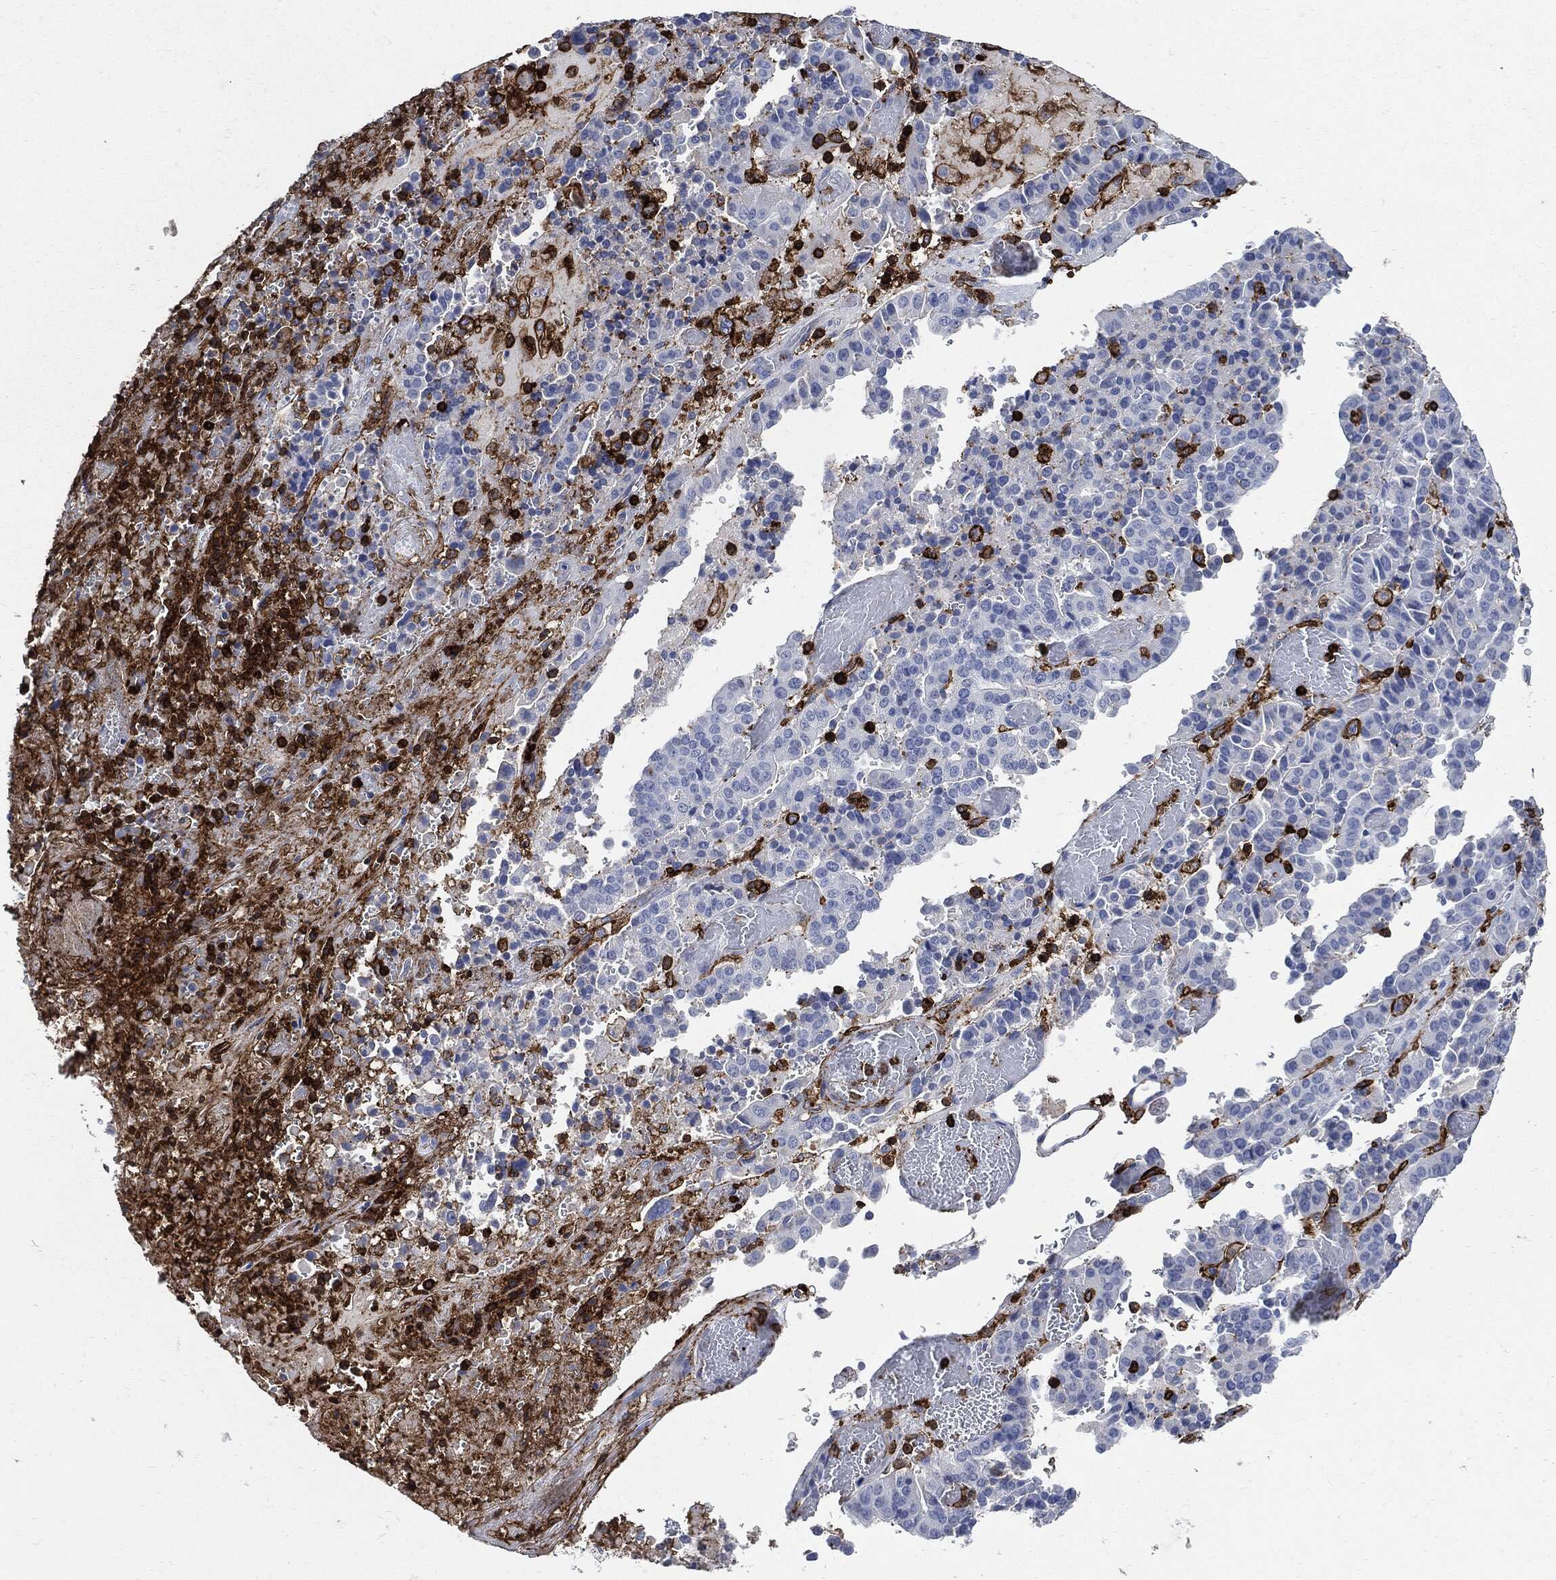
{"staining": {"intensity": "negative", "quantity": "none", "location": "none"}, "tissue": "stomach cancer", "cell_type": "Tumor cells", "image_type": "cancer", "snomed": [{"axis": "morphology", "description": "Adenocarcinoma, NOS"}, {"axis": "topography", "description": "Stomach"}], "caption": "This is a histopathology image of IHC staining of stomach cancer (adenocarcinoma), which shows no expression in tumor cells.", "gene": "PTPRC", "patient": {"sex": "male", "age": 48}}